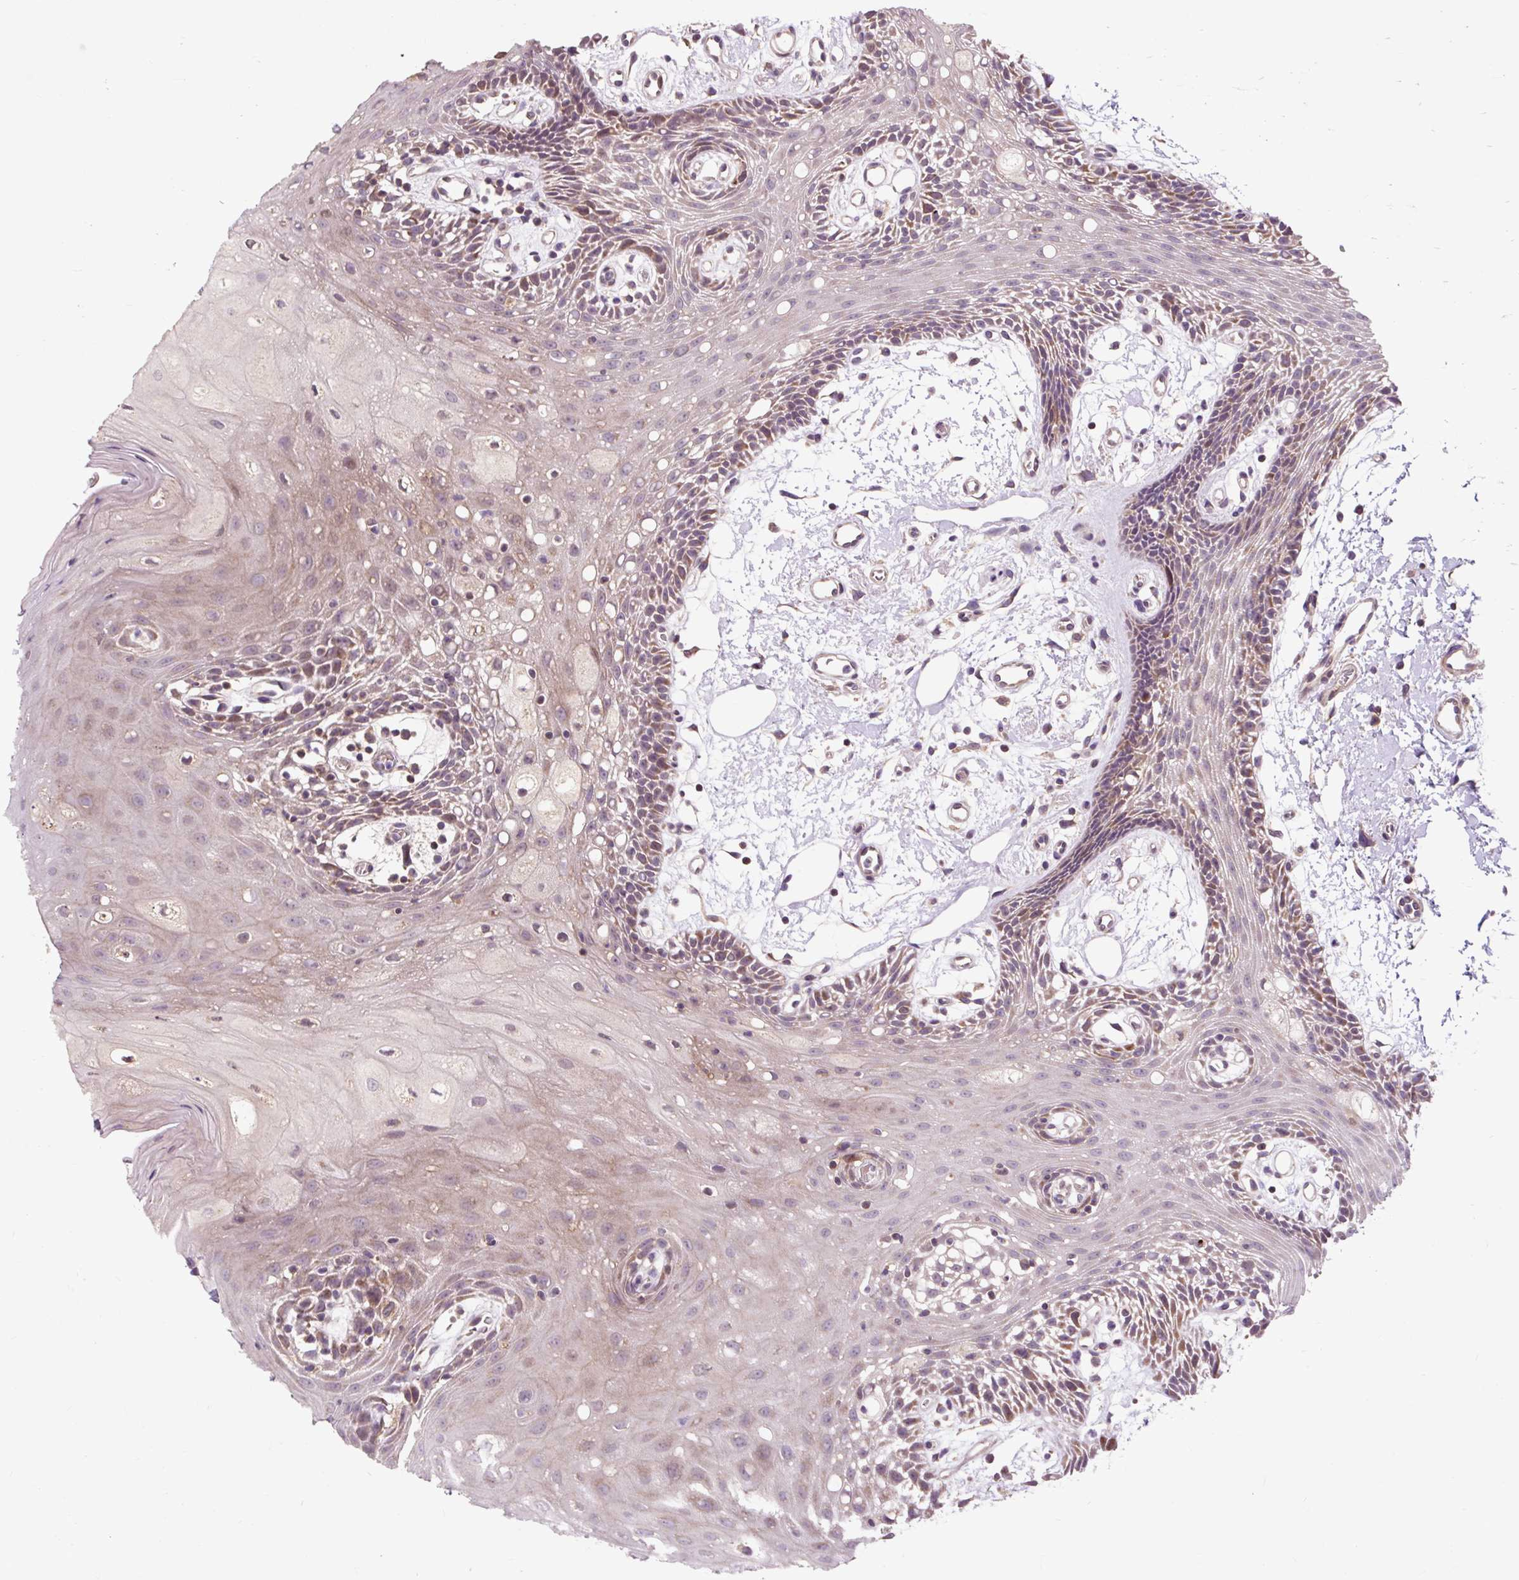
{"staining": {"intensity": "moderate", "quantity": "25%-75%", "location": "cytoplasmic/membranous"}, "tissue": "oral mucosa", "cell_type": "Squamous epithelial cells", "image_type": "normal", "snomed": [{"axis": "morphology", "description": "Normal tissue, NOS"}, {"axis": "topography", "description": "Oral tissue"}], "caption": "Squamous epithelial cells demonstrate moderate cytoplasmic/membranous expression in approximately 25%-75% of cells in benign oral mucosa. (Stains: DAB (3,3'-diaminobenzidine) in brown, nuclei in blue, Microscopy: brightfield microscopy at high magnification).", "gene": "PRIMPOL", "patient": {"sex": "female", "age": 59}}